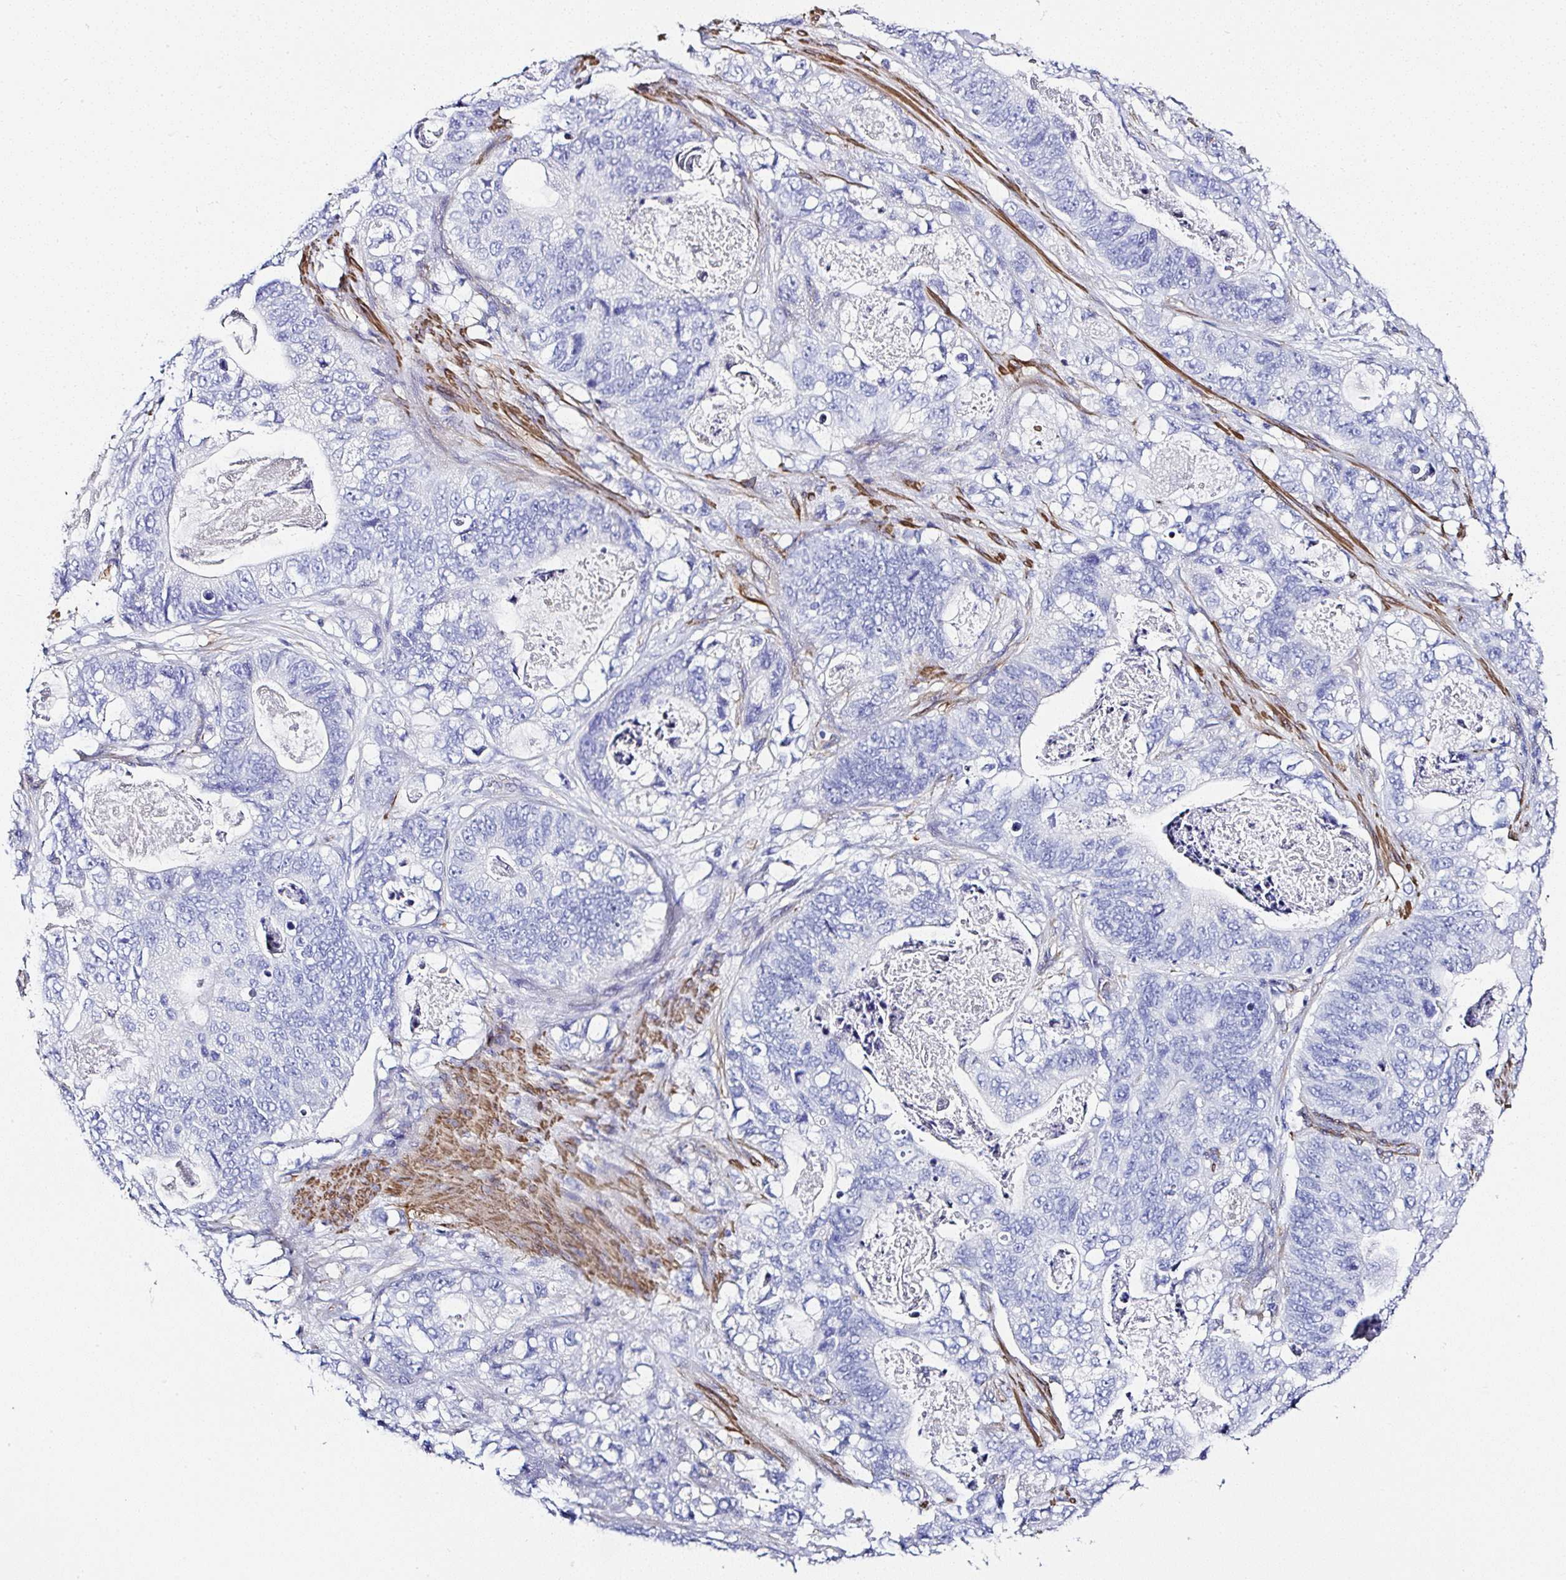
{"staining": {"intensity": "negative", "quantity": "none", "location": "none"}, "tissue": "stomach cancer", "cell_type": "Tumor cells", "image_type": "cancer", "snomed": [{"axis": "morphology", "description": "Normal tissue, NOS"}, {"axis": "morphology", "description": "Adenocarcinoma, NOS"}, {"axis": "topography", "description": "Stomach"}], "caption": "An image of human stomach cancer is negative for staining in tumor cells. Brightfield microscopy of IHC stained with DAB (brown) and hematoxylin (blue), captured at high magnification.", "gene": "PPFIA4", "patient": {"sex": "female", "age": 89}}